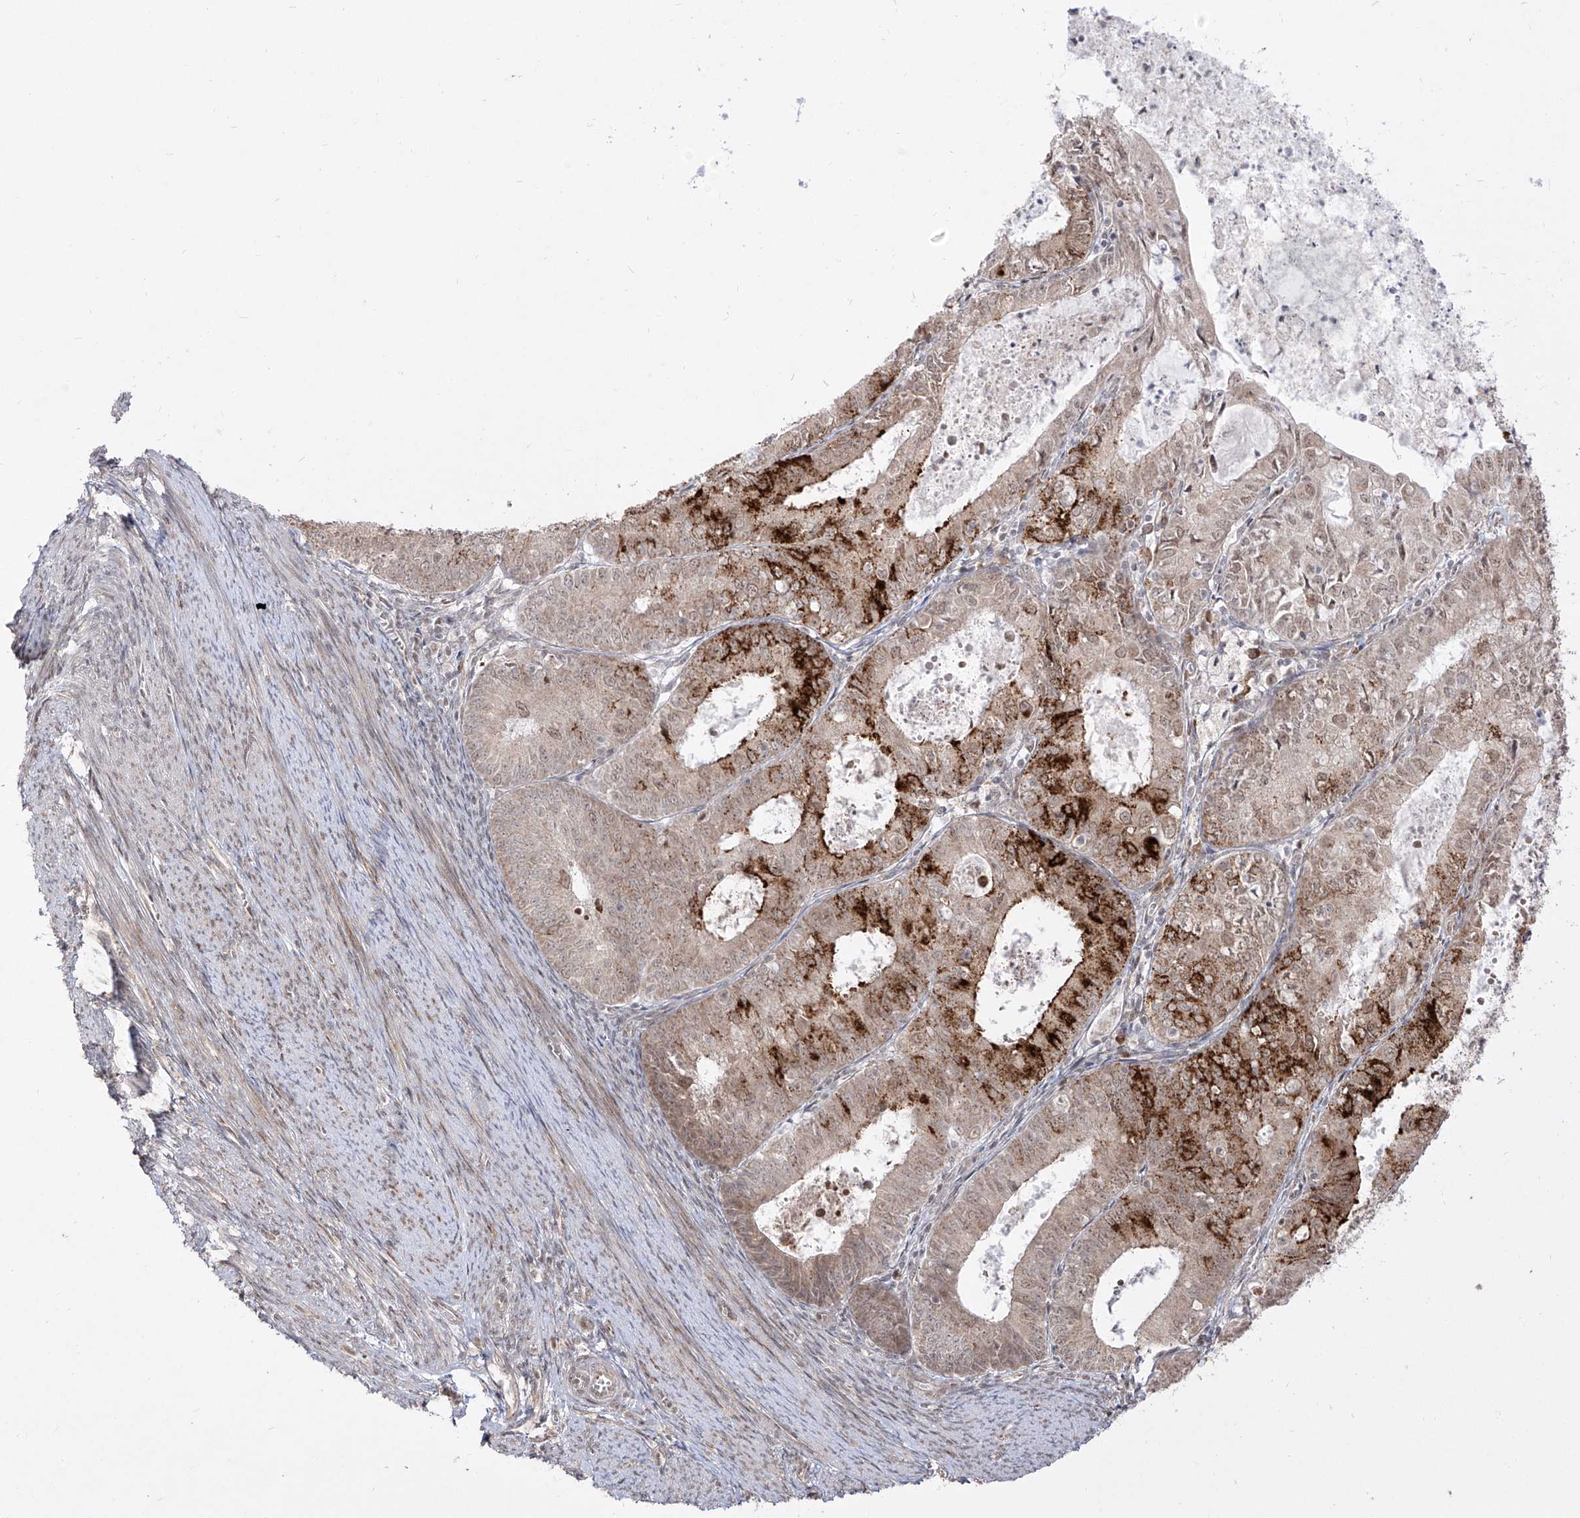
{"staining": {"intensity": "strong", "quantity": "<25%", "location": "cytoplasmic/membranous"}, "tissue": "endometrial cancer", "cell_type": "Tumor cells", "image_type": "cancer", "snomed": [{"axis": "morphology", "description": "Adenocarcinoma, NOS"}, {"axis": "topography", "description": "Endometrium"}], "caption": "A brown stain shows strong cytoplasmic/membranous expression of a protein in human endometrial cancer (adenocarcinoma) tumor cells.", "gene": "SNRNP27", "patient": {"sex": "female", "age": 57}}